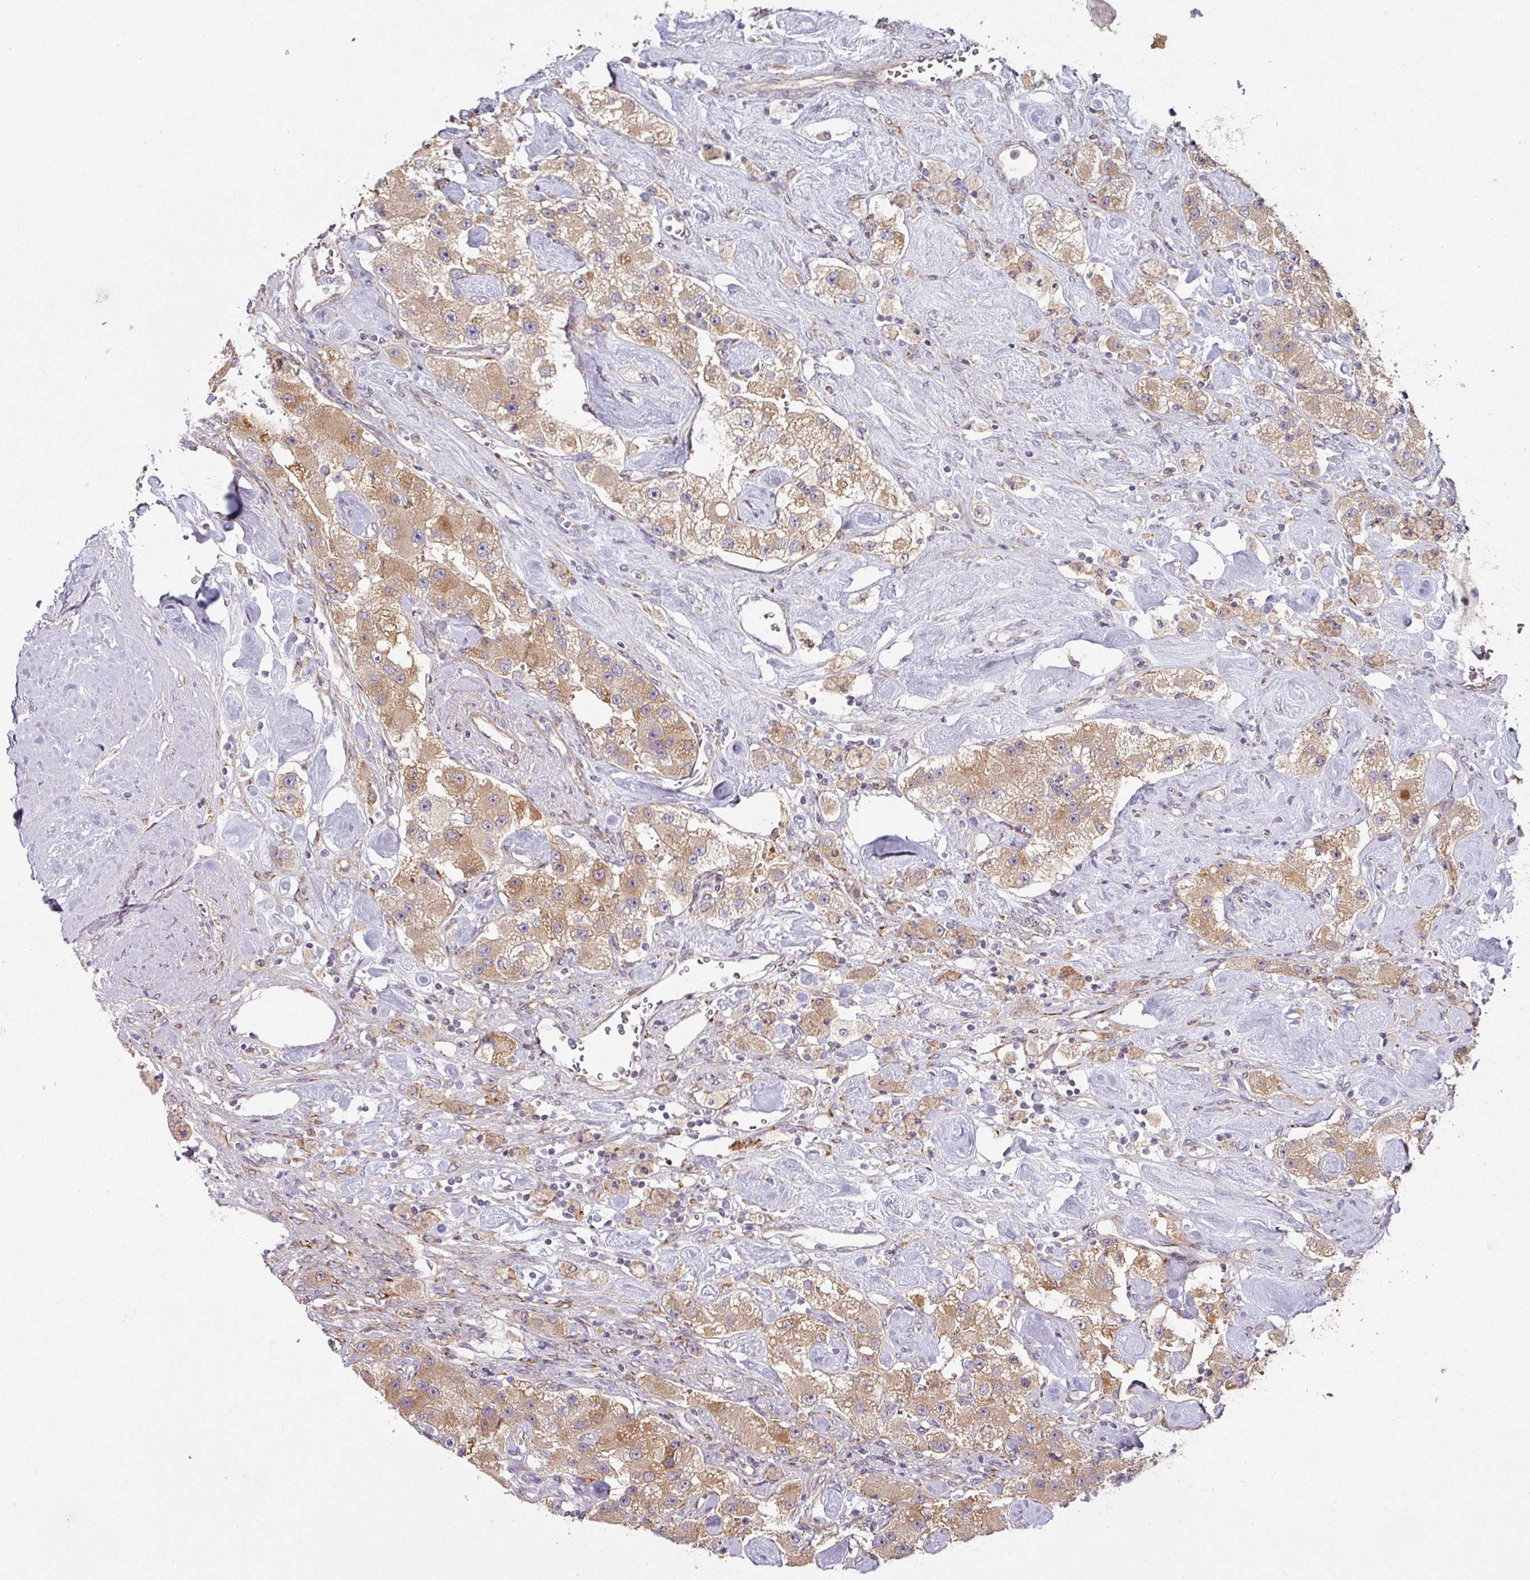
{"staining": {"intensity": "moderate", "quantity": ">75%", "location": "cytoplasmic/membranous"}, "tissue": "carcinoid", "cell_type": "Tumor cells", "image_type": "cancer", "snomed": [{"axis": "morphology", "description": "Carcinoid, malignant, NOS"}, {"axis": "topography", "description": "Pancreas"}], "caption": "Tumor cells reveal medium levels of moderate cytoplasmic/membranous expression in approximately >75% of cells in carcinoid. (DAB IHC with brightfield microscopy, high magnification).", "gene": "ZNF268", "patient": {"sex": "male", "age": 41}}